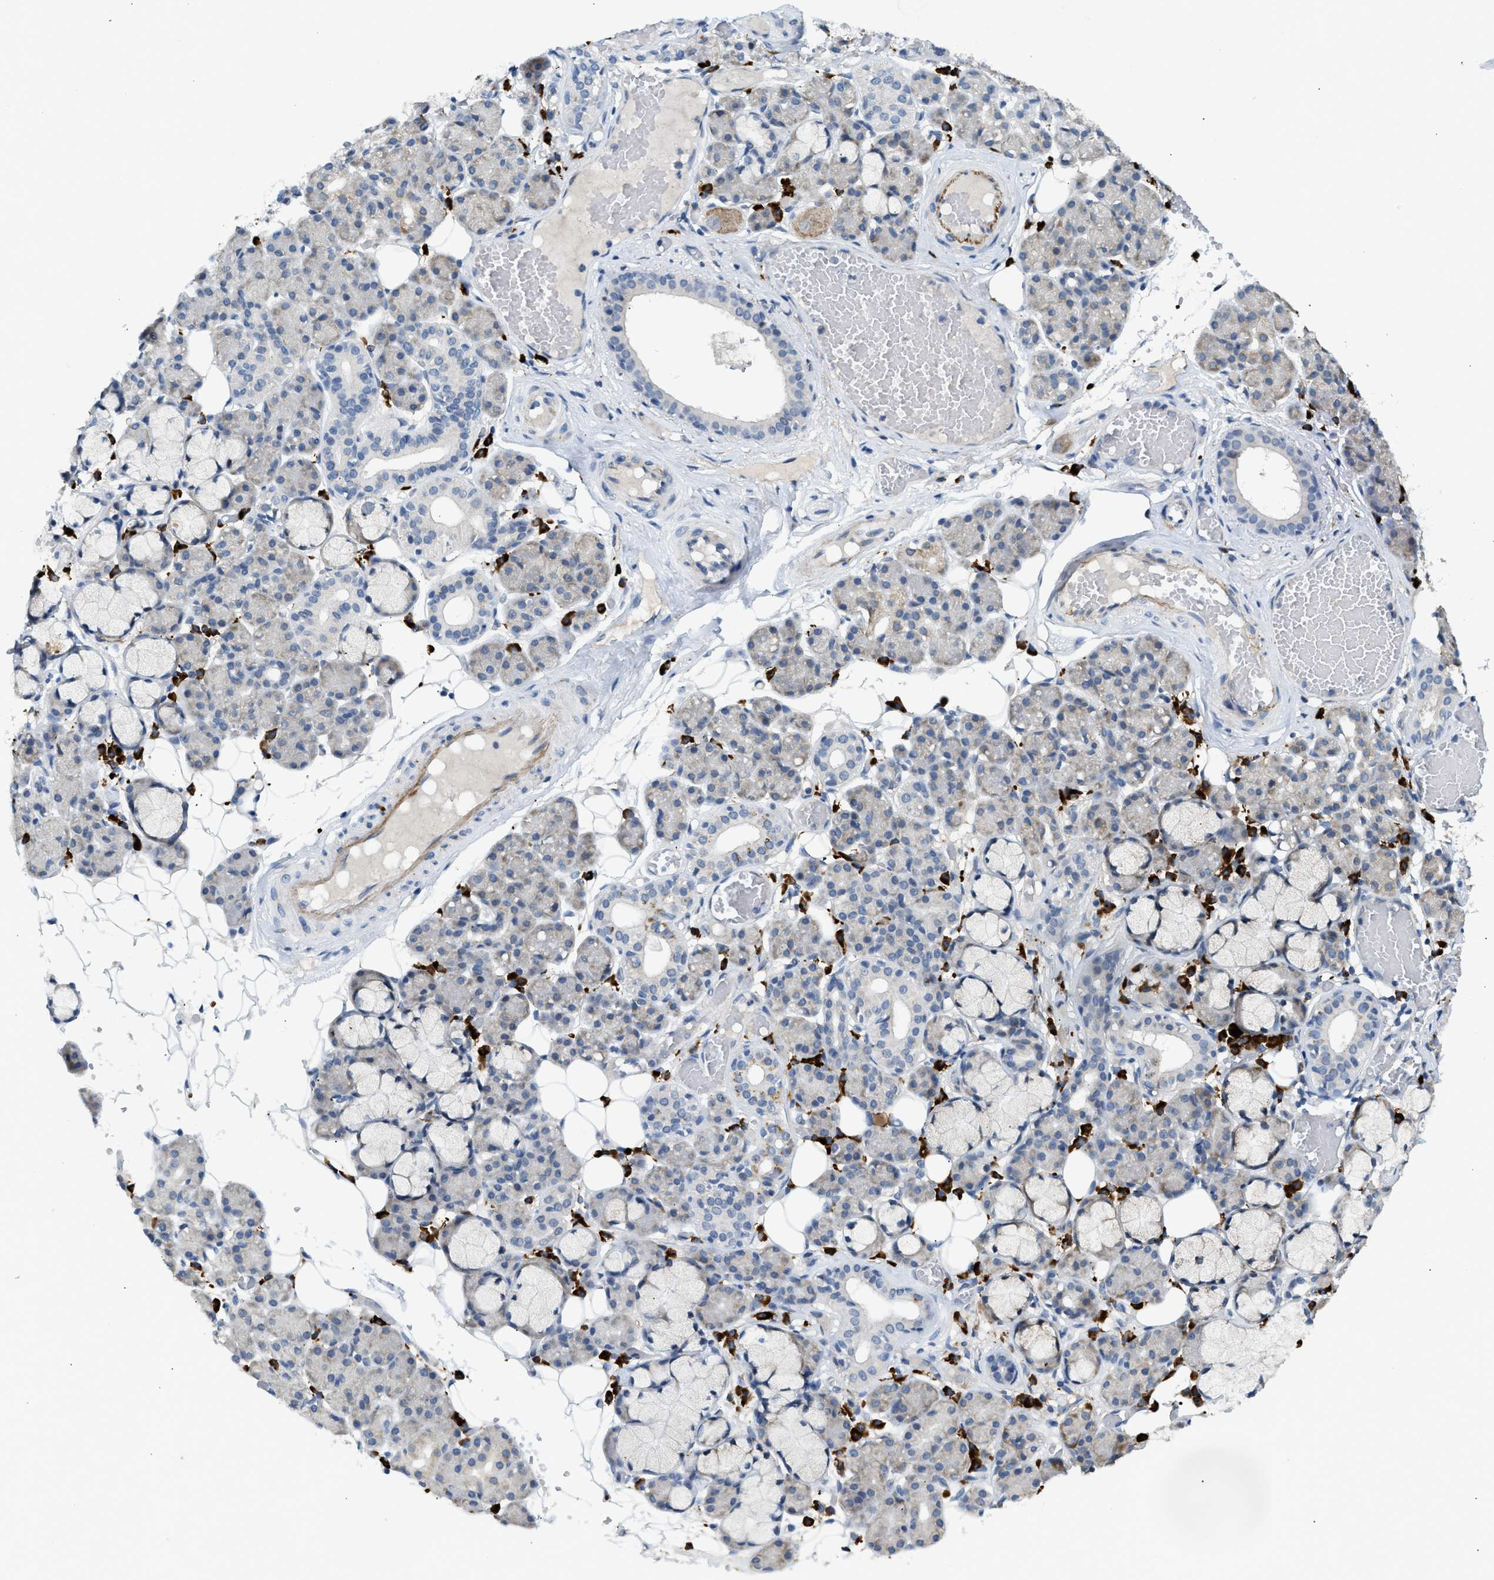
{"staining": {"intensity": "negative", "quantity": "none", "location": "none"}, "tissue": "salivary gland", "cell_type": "Glandular cells", "image_type": "normal", "snomed": [{"axis": "morphology", "description": "Normal tissue, NOS"}, {"axis": "topography", "description": "Salivary gland"}], "caption": "This photomicrograph is of unremarkable salivary gland stained with immunohistochemistry (IHC) to label a protein in brown with the nuclei are counter-stained blue. There is no staining in glandular cells. Brightfield microscopy of immunohistochemistry (IHC) stained with DAB (brown) and hematoxylin (blue), captured at high magnification.", "gene": "KCNC2", "patient": {"sex": "male", "age": 63}}